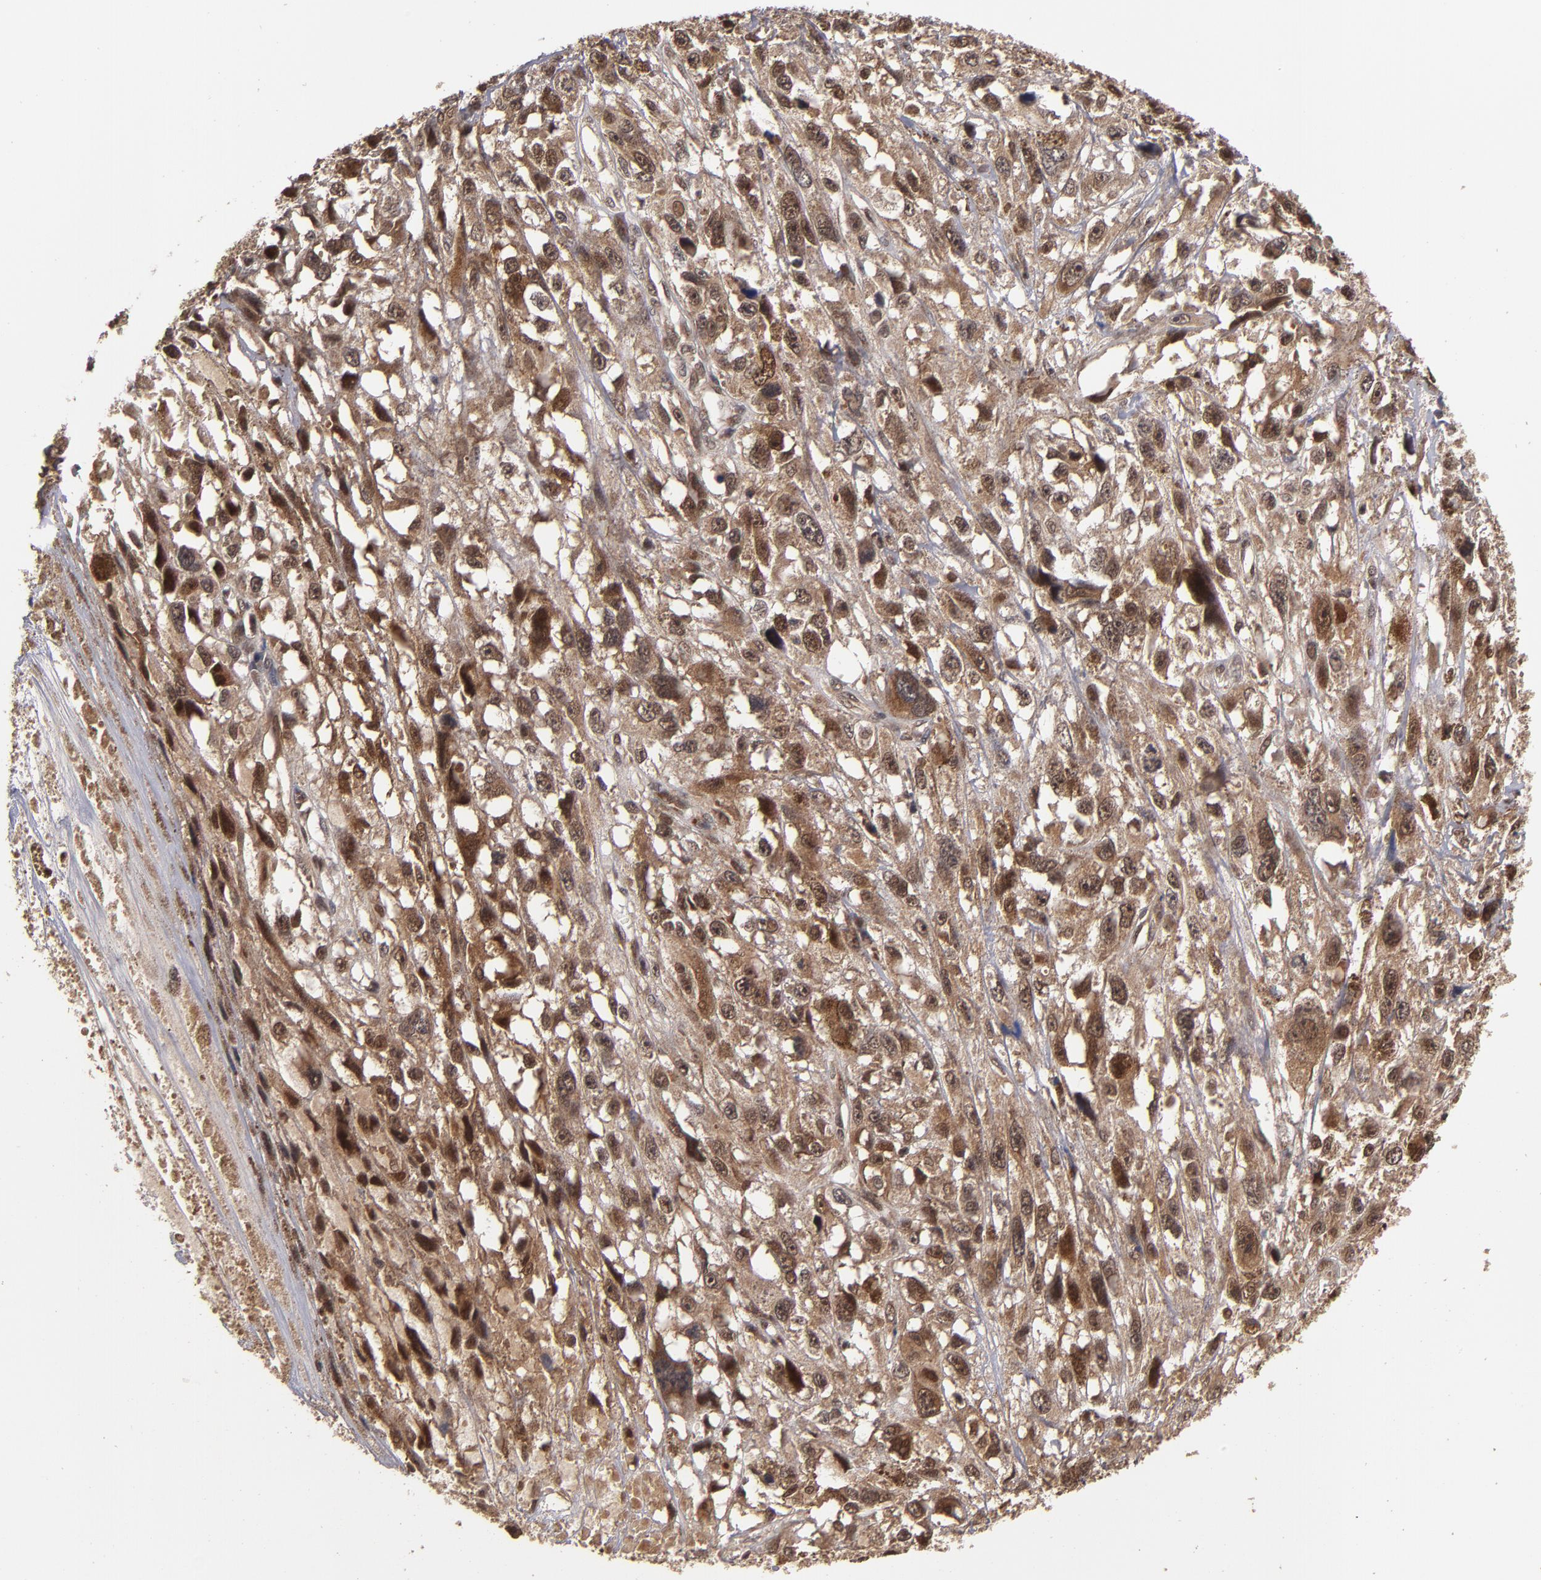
{"staining": {"intensity": "moderate", "quantity": ">75%", "location": "cytoplasmic/membranous,nuclear"}, "tissue": "melanoma", "cell_type": "Tumor cells", "image_type": "cancer", "snomed": [{"axis": "morphology", "description": "Malignant melanoma, Metastatic site"}, {"axis": "topography", "description": "Lymph node"}], "caption": "Melanoma stained for a protein reveals moderate cytoplasmic/membranous and nuclear positivity in tumor cells.", "gene": "CUL5", "patient": {"sex": "male", "age": 59}}